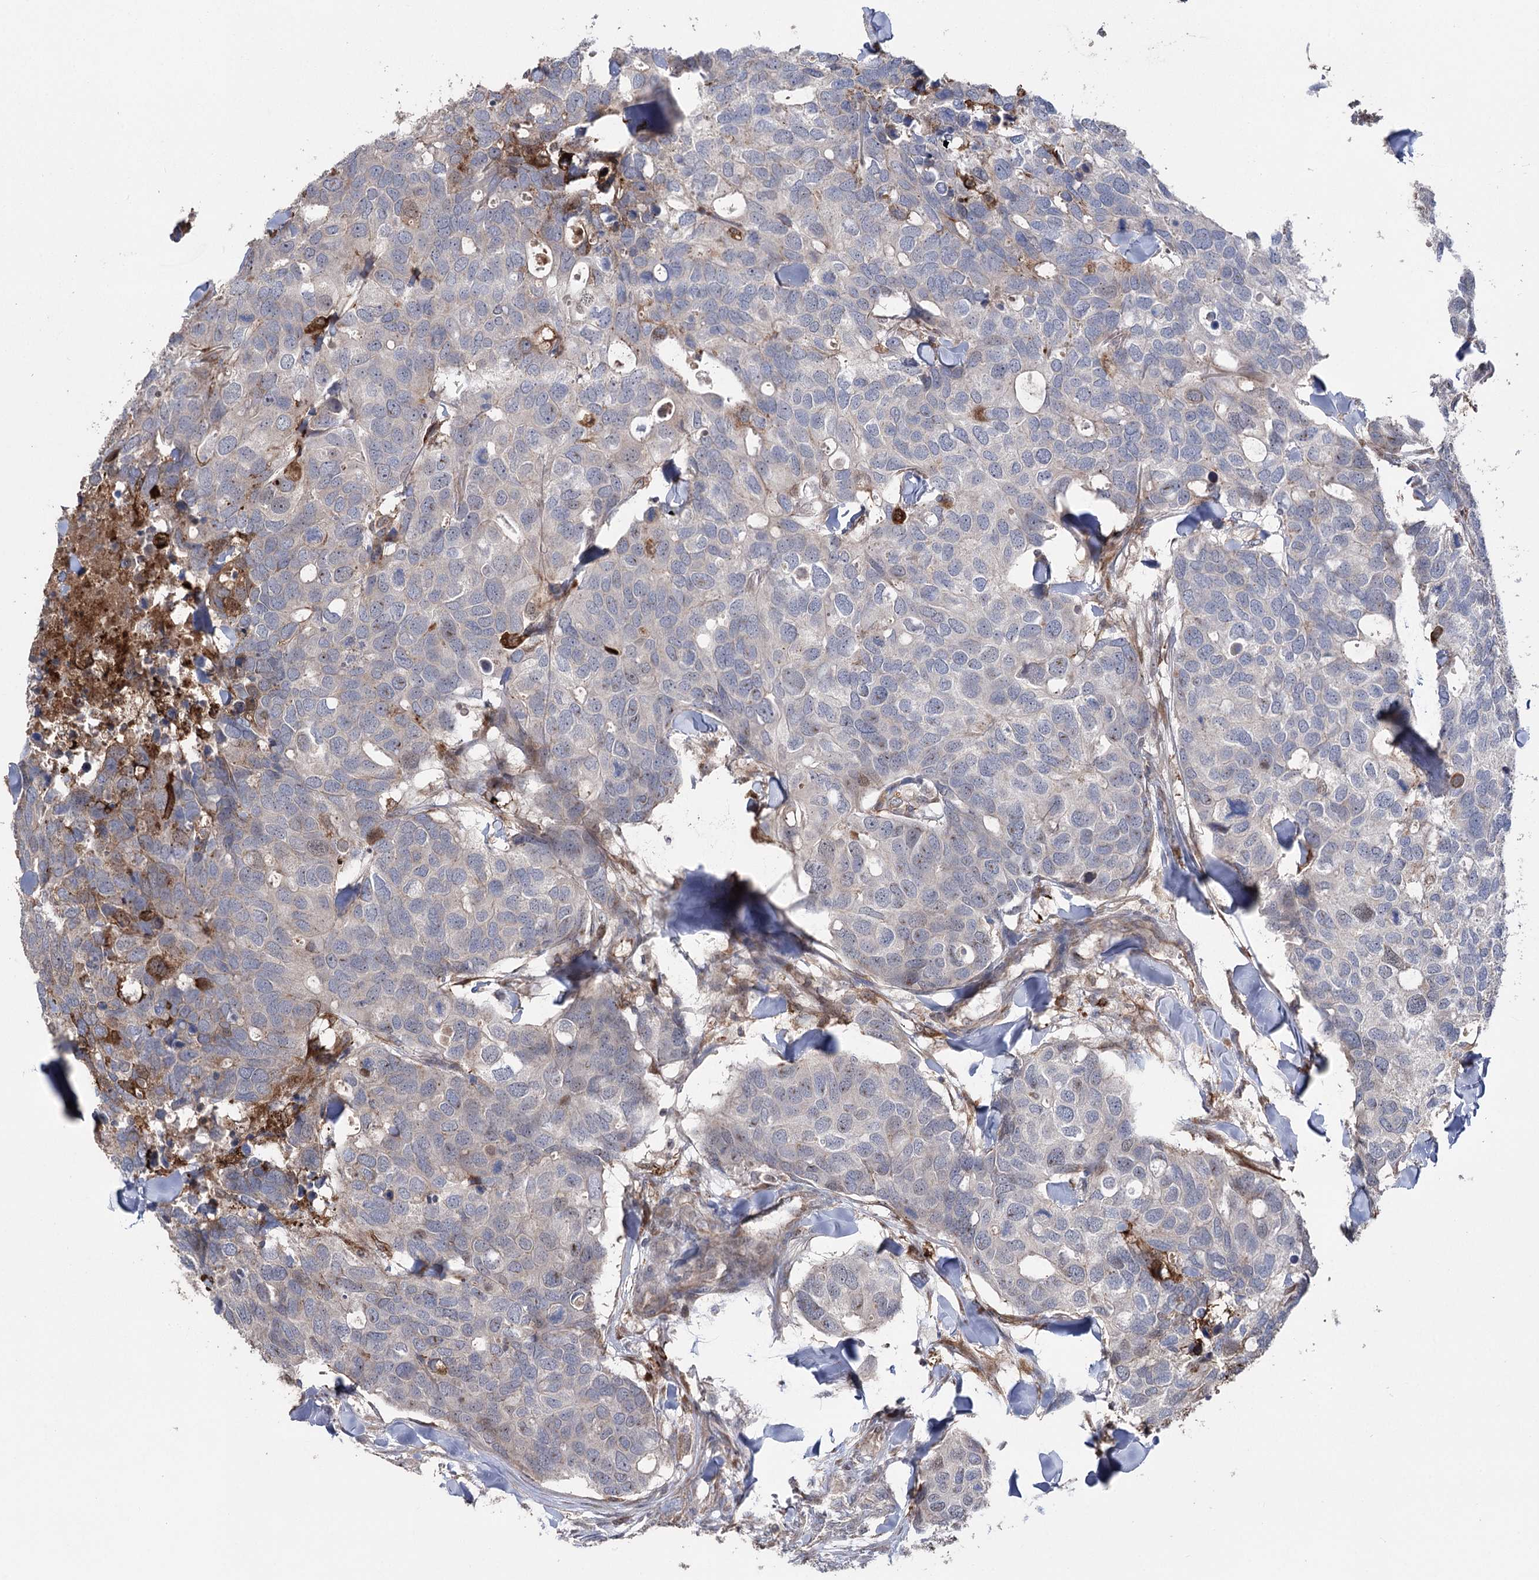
{"staining": {"intensity": "weak", "quantity": "<25%", "location": "cytoplasmic/membranous"}, "tissue": "breast cancer", "cell_type": "Tumor cells", "image_type": "cancer", "snomed": [{"axis": "morphology", "description": "Duct carcinoma"}, {"axis": "topography", "description": "Breast"}], "caption": "IHC of human breast cancer (infiltrating ductal carcinoma) demonstrates no staining in tumor cells.", "gene": "OTUD1", "patient": {"sex": "female", "age": 83}}